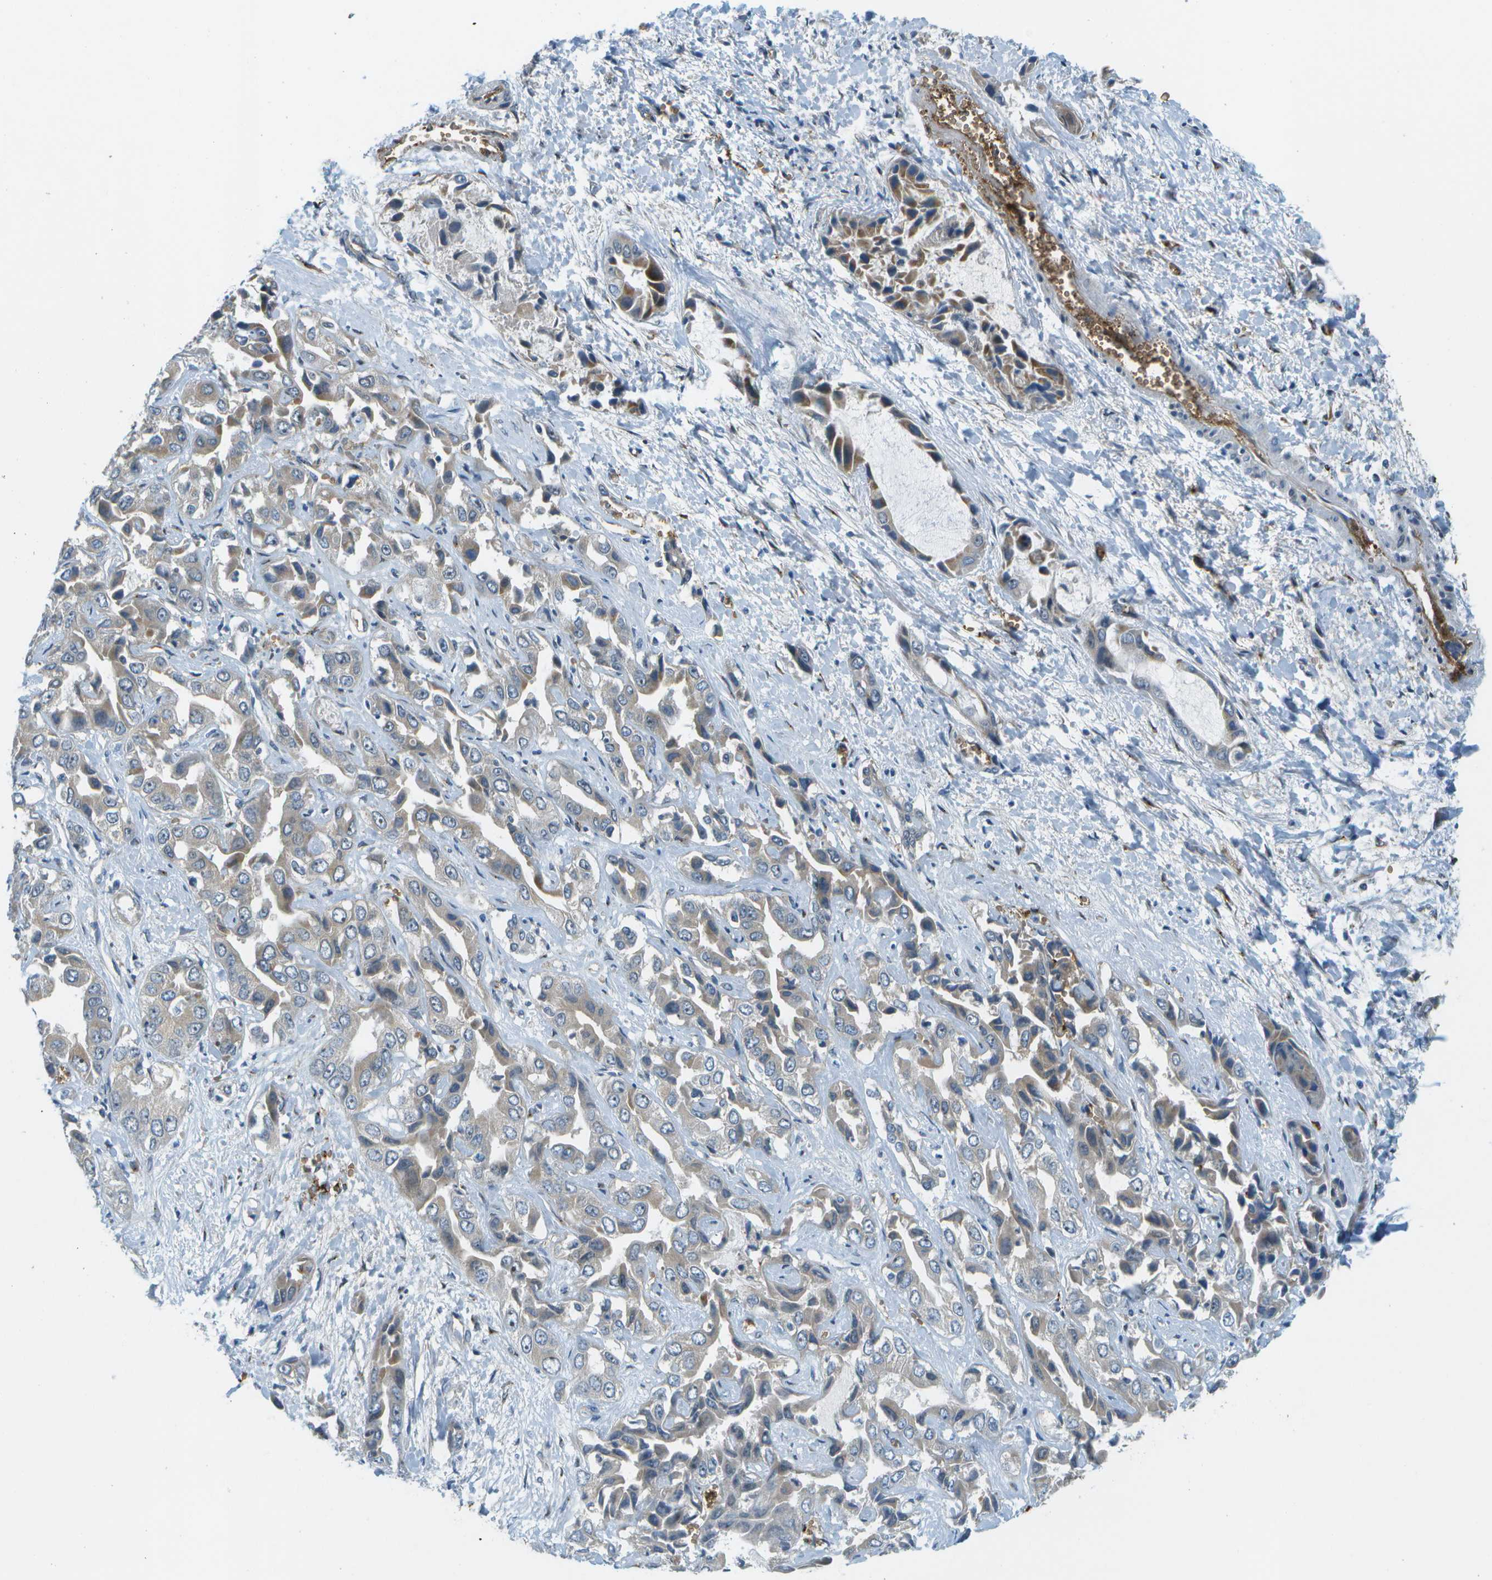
{"staining": {"intensity": "weak", "quantity": "<25%", "location": "cytoplasmic/membranous"}, "tissue": "liver cancer", "cell_type": "Tumor cells", "image_type": "cancer", "snomed": [{"axis": "morphology", "description": "Cholangiocarcinoma"}, {"axis": "topography", "description": "Liver"}], "caption": "There is no significant positivity in tumor cells of liver cholangiocarcinoma.", "gene": "CTIF", "patient": {"sex": "female", "age": 52}}